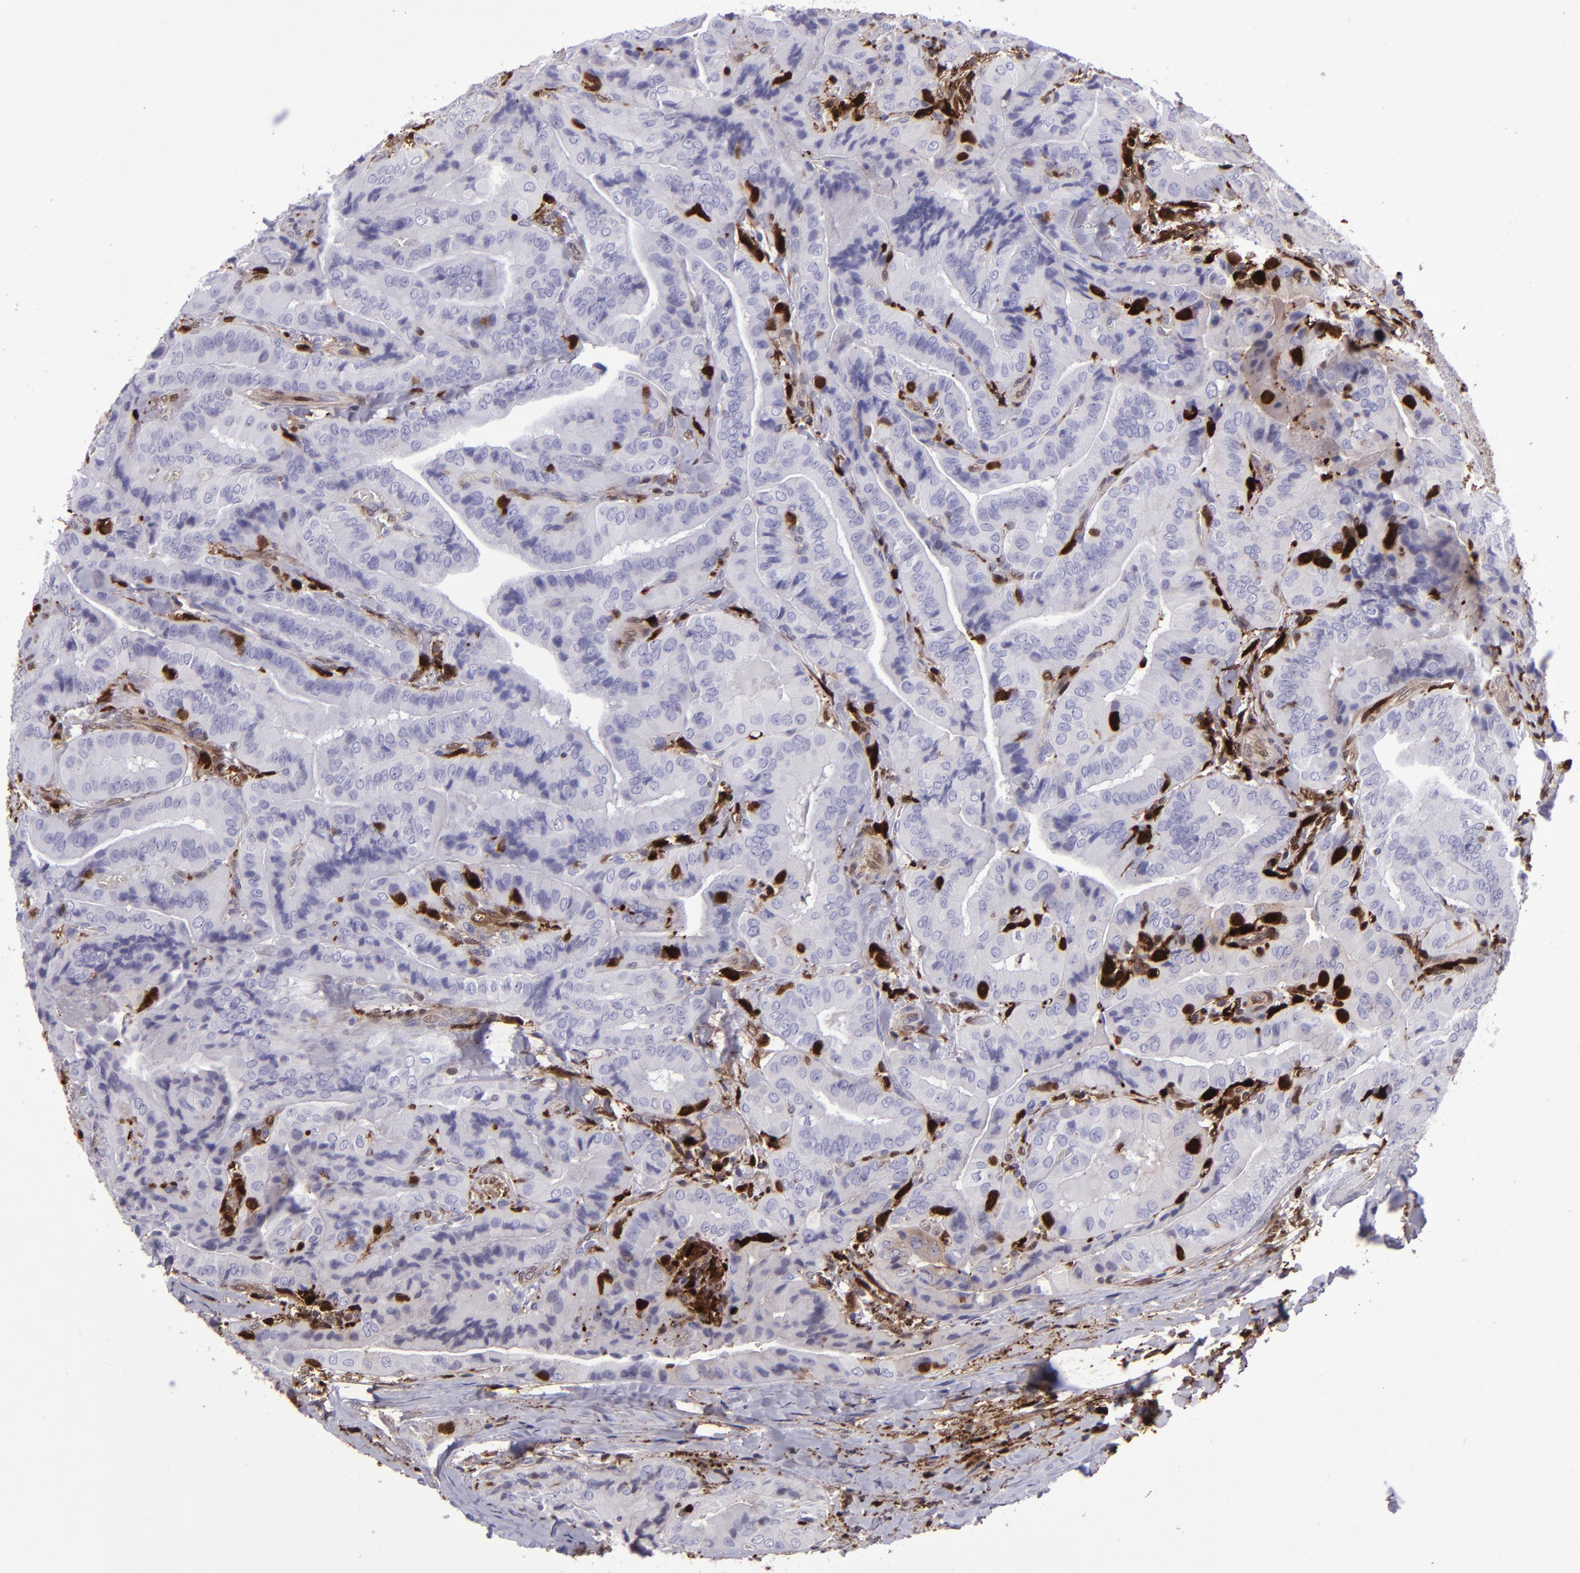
{"staining": {"intensity": "negative", "quantity": "none", "location": "none"}, "tissue": "thyroid cancer", "cell_type": "Tumor cells", "image_type": "cancer", "snomed": [{"axis": "morphology", "description": "Papillary adenocarcinoma, NOS"}, {"axis": "topography", "description": "Thyroid gland"}], "caption": "Immunohistochemical staining of thyroid cancer (papillary adenocarcinoma) displays no significant staining in tumor cells. (DAB (3,3'-diaminobenzidine) immunohistochemistry (IHC) visualized using brightfield microscopy, high magnification).", "gene": "TYMP", "patient": {"sex": "female", "age": 71}}